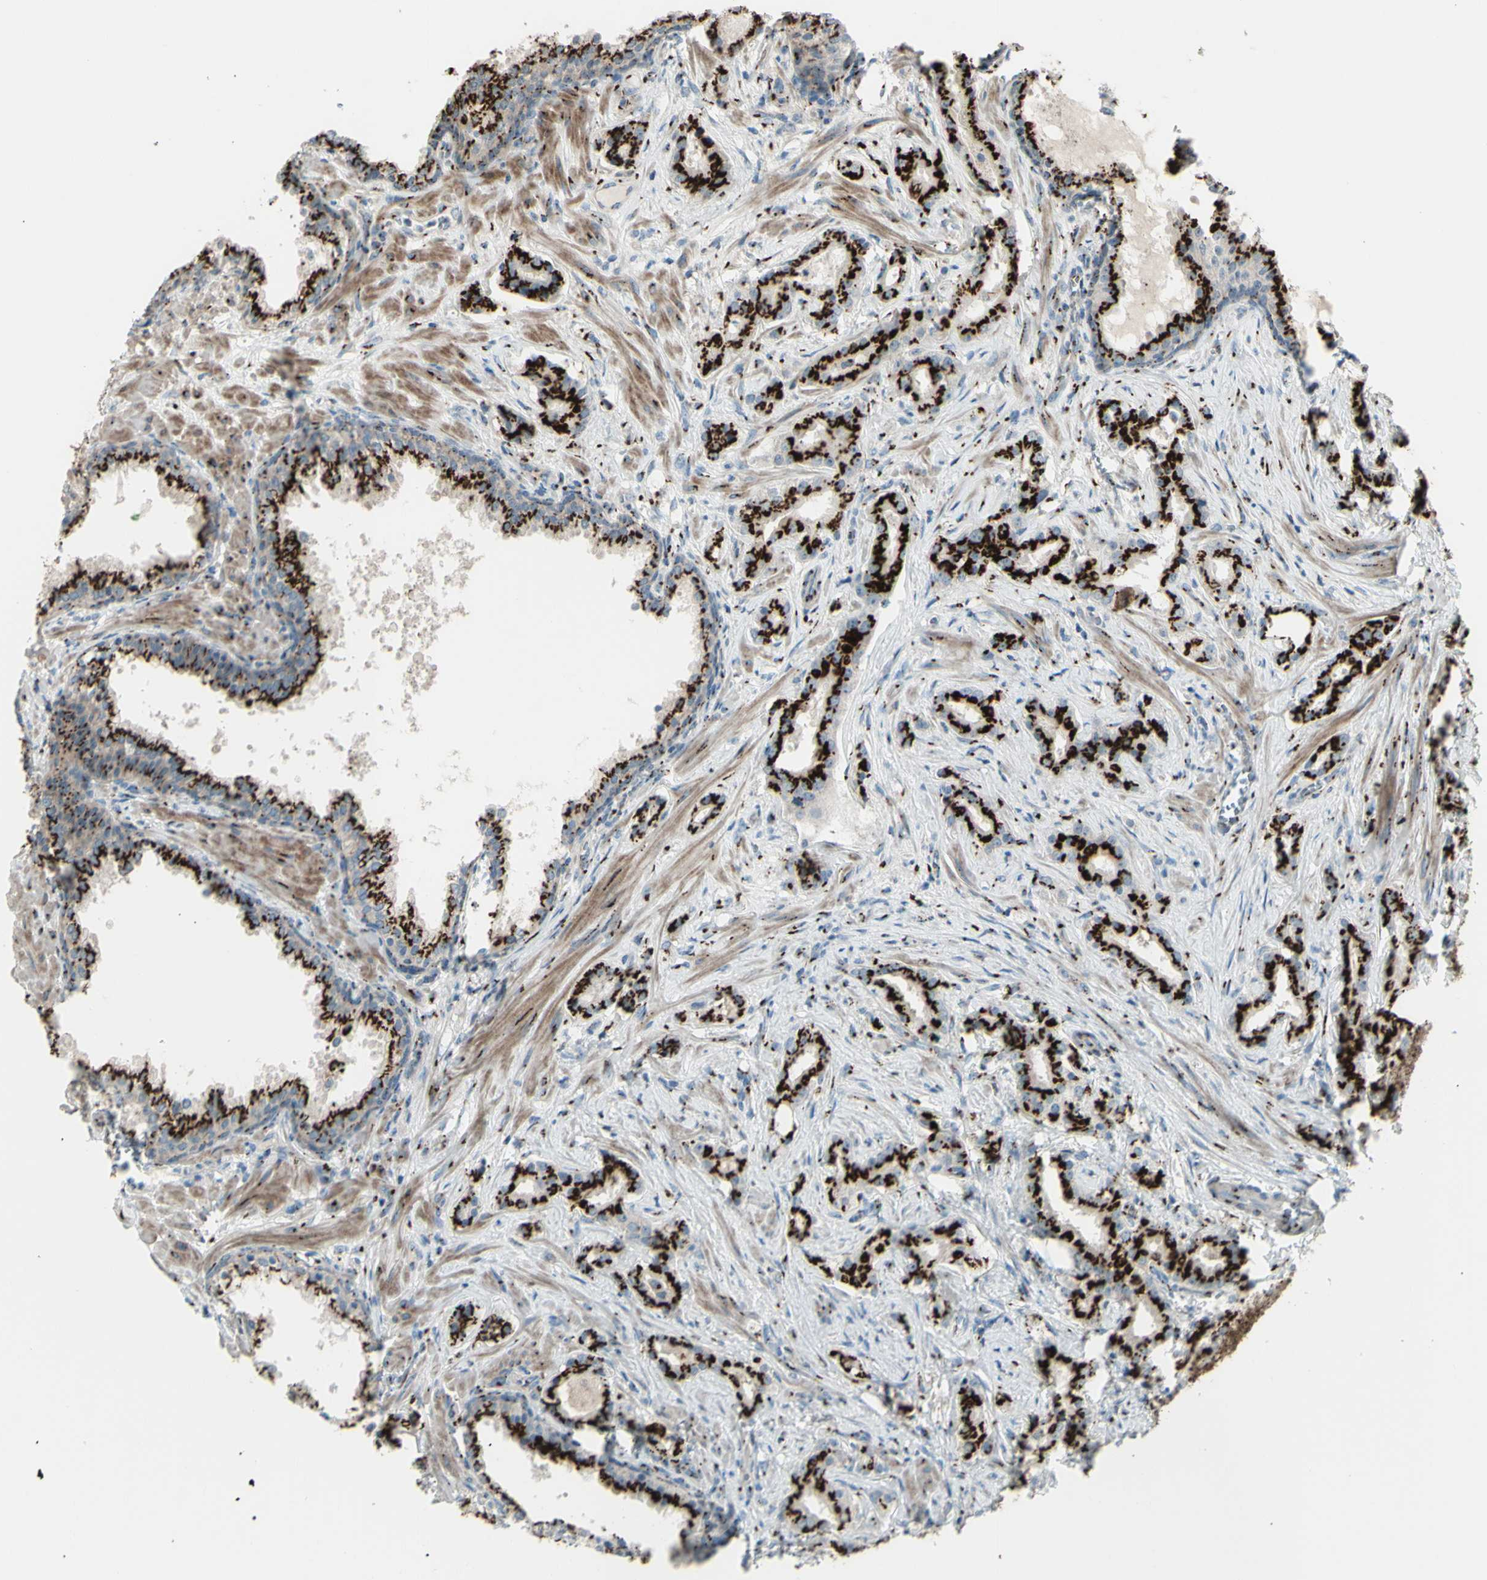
{"staining": {"intensity": "strong", "quantity": ">75%", "location": "cytoplasmic/membranous"}, "tissue": "prostate cancer", "cell_type": "Tumor cells", "image_type": "cancer", "snomed": [{"axis": "morphology", "description": "Adenocarcinoma, Low grade"}, {"axis": "topography", "description": "Prostate"}], "caption": "IHC staining of prostate cancer (adenocarcinoma (low-grade)), which shows high levels of strong cytoplasmic/membranous expression in about >75% of tumor cells indicating strong cytoplasmic/membranous protein positivity. The staining was performed using DAB (3,3'-diaminobenzidine) (brown) for protein detection and nuclei were counterstained in hematoxylin (blue).", "gene": "BPNT2", "patient": {"sex": "male", "age": 59}}